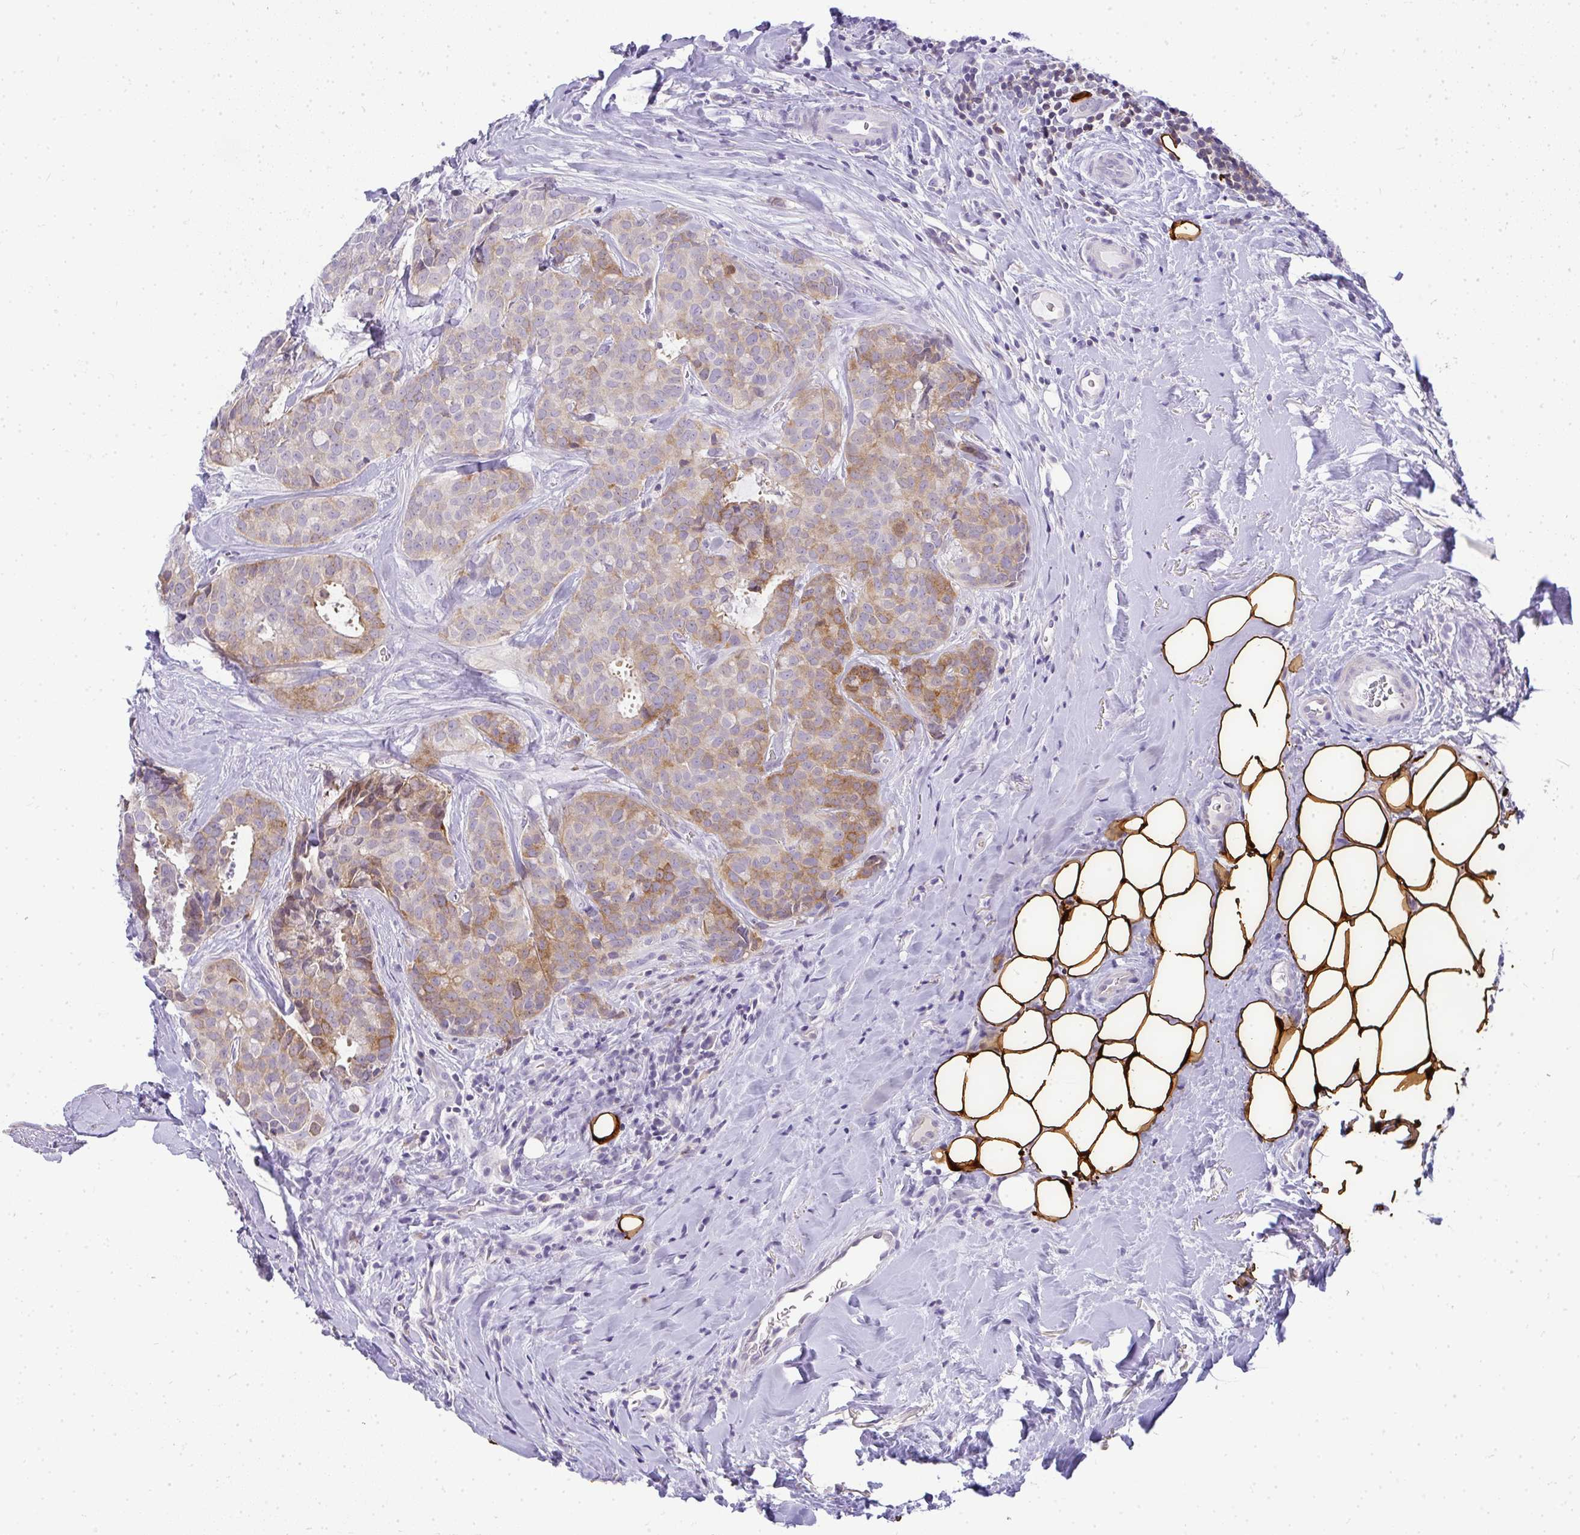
{"staining": {"intensity": "moderate", "quantity": "25%-75%", "location": "cytoplasmic/membranous"}, "tissue": "breast cancer", "cell_type": "Tumor cells", "image_type": "cancer", "snomed": [{"axis": "morphology", "description": "Duct carcinoma"}, {"axis": "topography", "description": "Breast"}], "caption": "Breast infiltrating ductal carcinoma was stained to show a protein in brown. There is medium levels of moderate cytoplasmic/membranous expression in approximately 25%-75% of tumor cells. (DAB (3,3'-diaminobenzidine) = brown stain, brightfield microscopy at high magnification).", "gene": "LIPE", "patient": {"sex": "female", "age": 84}}